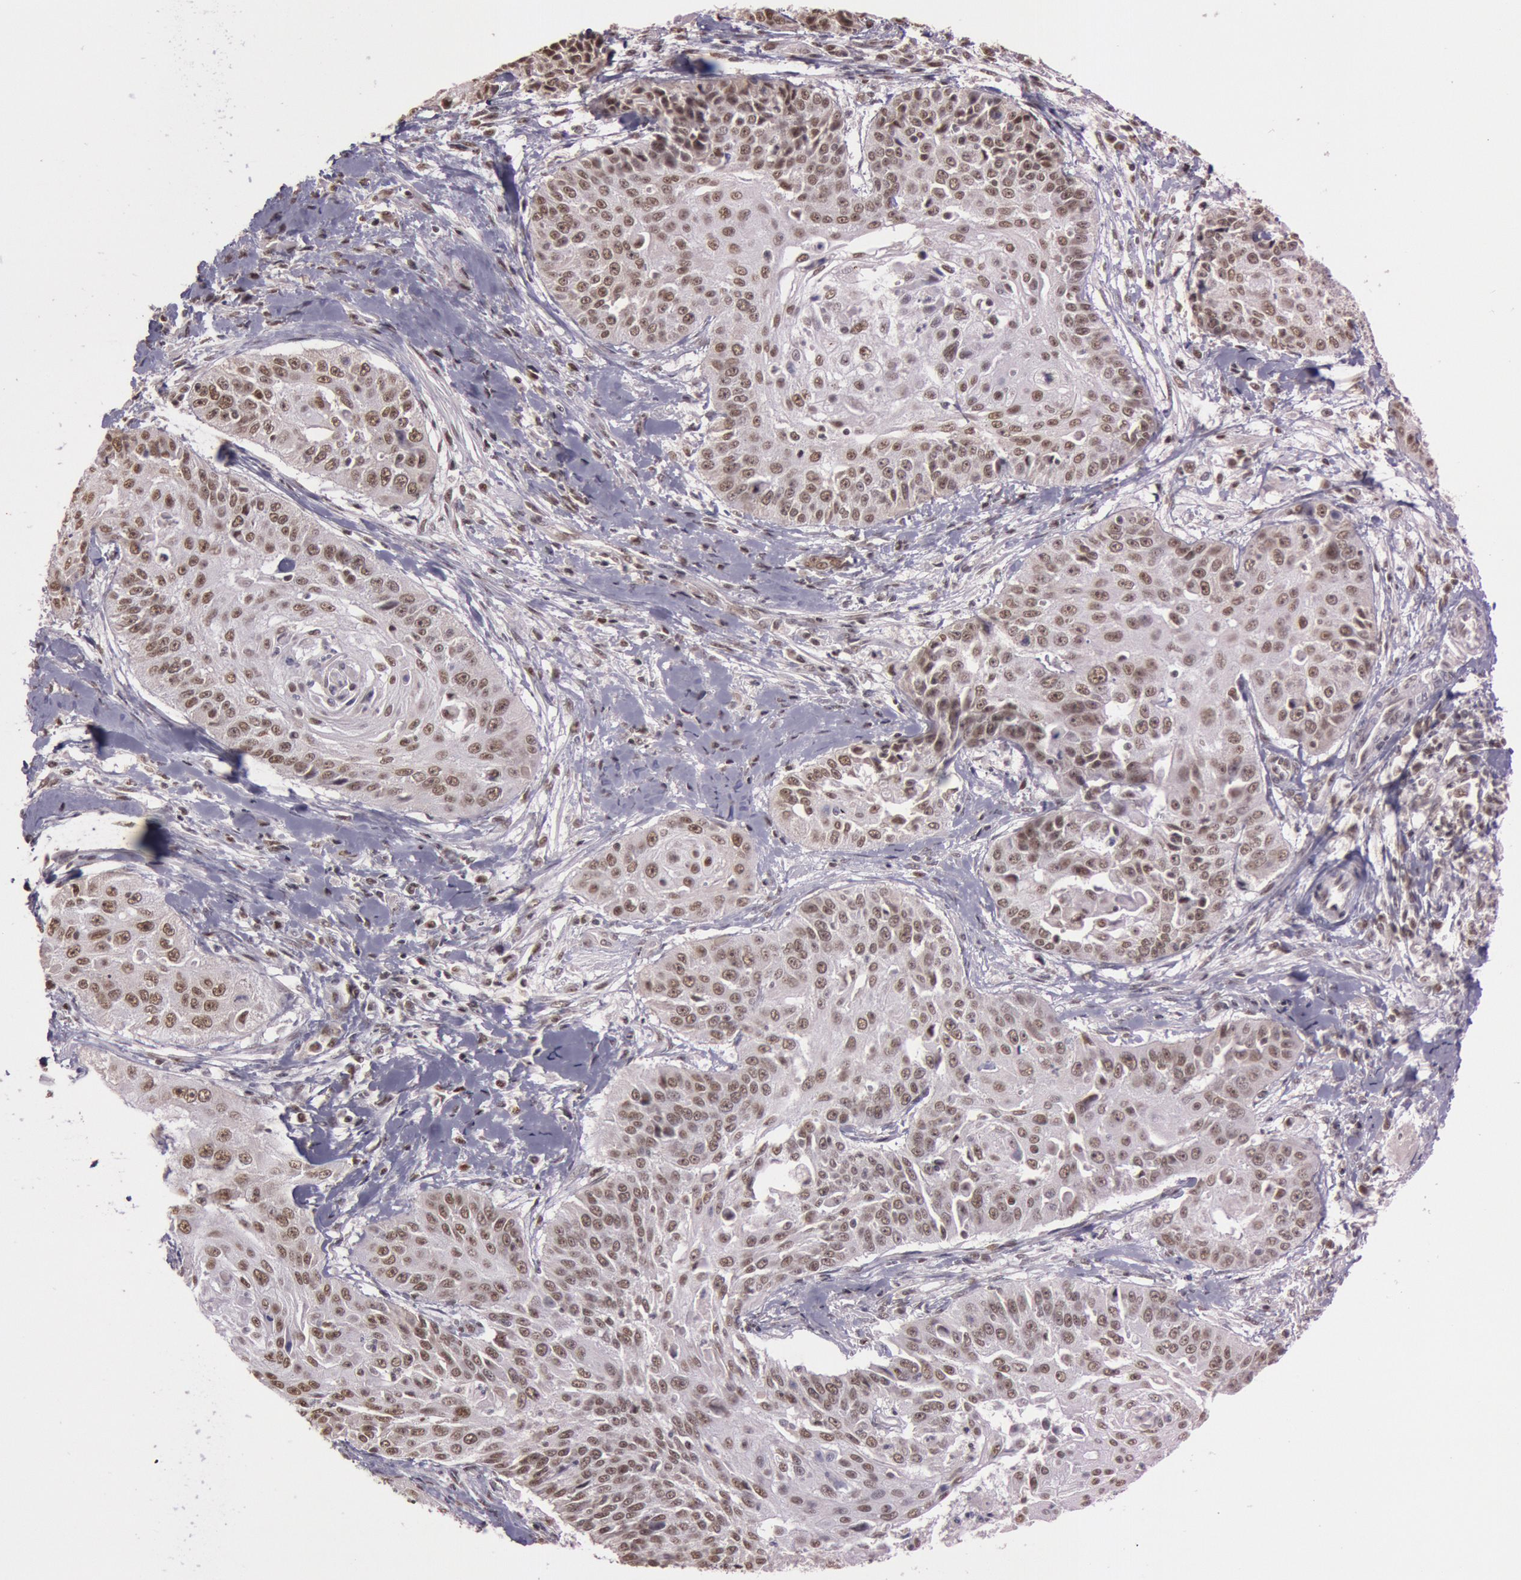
{"staining": {"intensity": "weak", "quantity": "25%-75%", "location": "nuclear"}, "tissue": "cervical cancer", "cell_type": "Tumor cells", "image_type": "cancer", "snomed": [{"axis": "morphology", "description": "Squamous cell carcinoma, NOS"}, {"axis": "topography", "description": "Cervix"}], "caption": "Tumor cells exhibit low levels of weak nuclear staining in approximately 25%-75% of cells in squamous cell carcinoma (cervical). Ihc stains the protein of interest in brown and the nuclei are stained blue.", "gene": "TASL", "patient": {"sex": "female", "age": 64}}